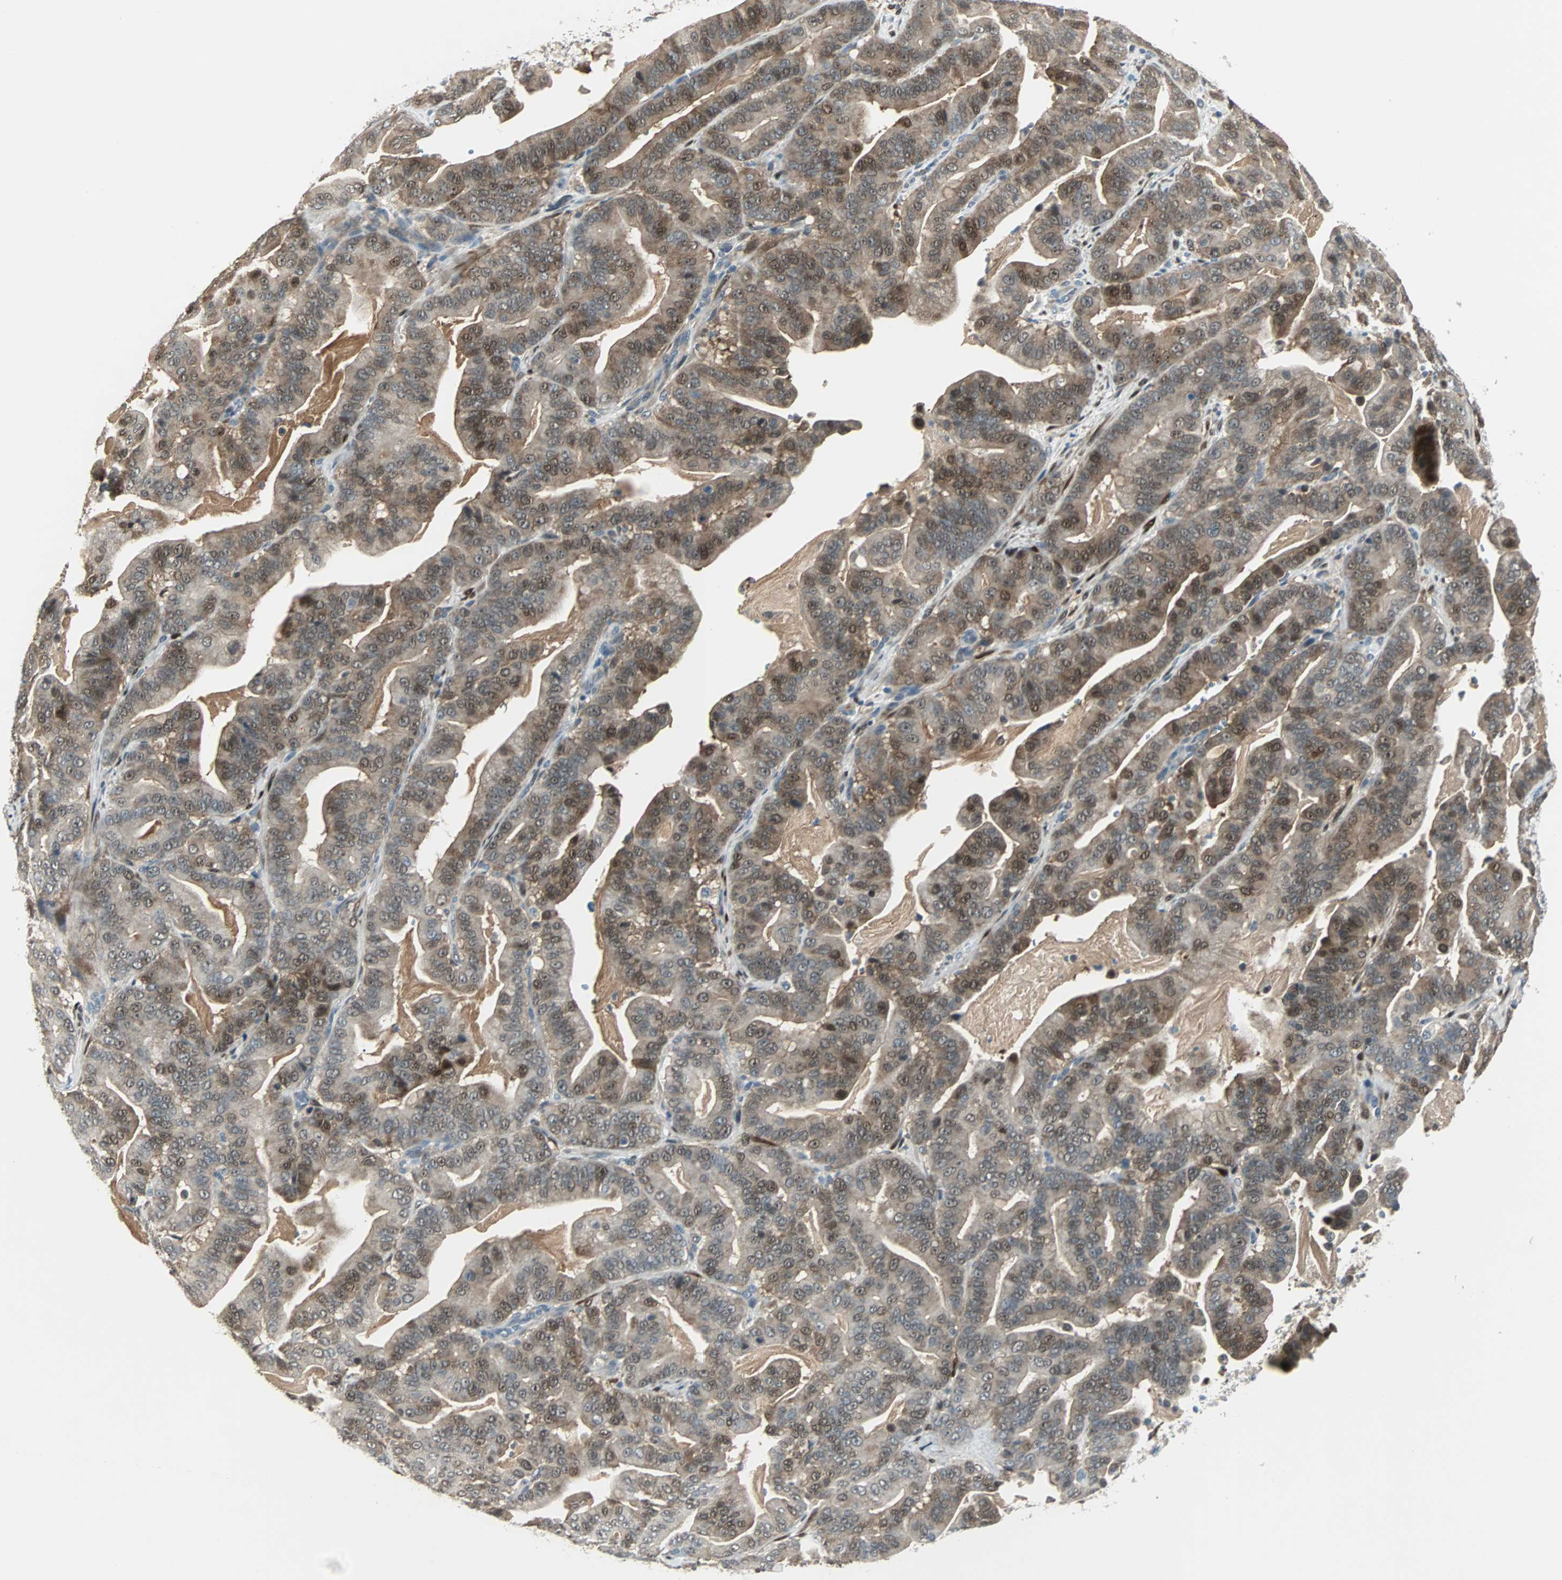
{"staining": {"intensity": "moderate", "quantity": ">75%", "location": "cytoplasmic/membranous,nuclear"}, "tissue": "pancreatic cancer", "cell_type": "Tumor cells", "image_type": "cancer", "snomed": [{"axis": "morphology", "description": "Adenocarcinoma, NOS"}, {"axis": "topography", "description": "Pancreas"}], "caption": "This image exhibits pancreatic adenocarcinoma stained with IHC to label a protein in brown. The cytoplasmic/membranous and nuclear of tumor cells show moderate positivity for the protein. Nuclei are counter-stained blue.", "gene": "FHL2", "patient": {"sex": "male", "age": 63}}